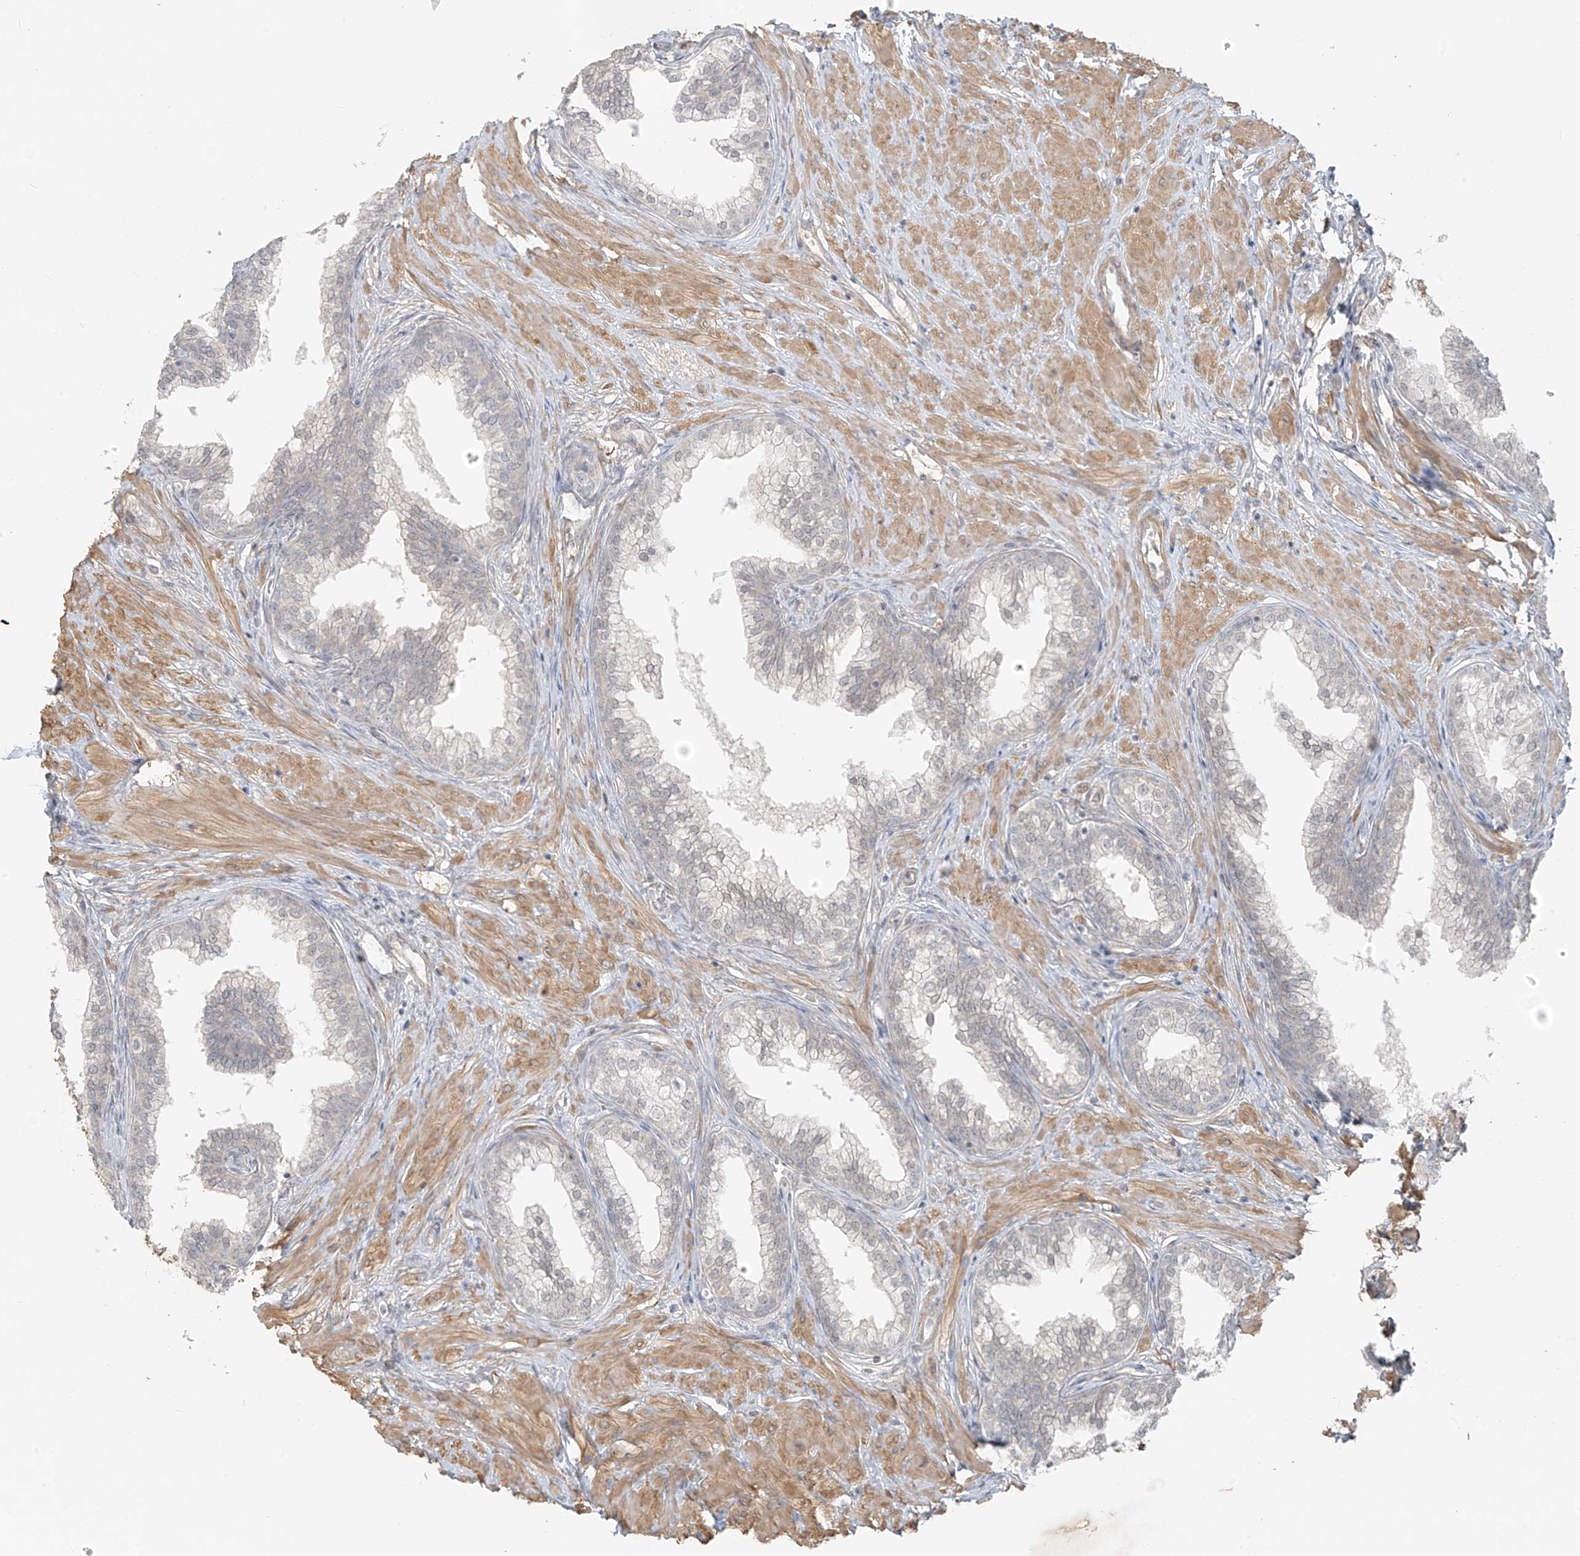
{"staining": {"intensity": "negative", "quantity": "none", "location": "none"}, "tissue": "prostate", "cell_type": "Glandular cells", "image_type": "normal", "snomed": [{"axis": "morphology", "description": "Normal tissue, NOS"}, {"axis": "morphology", "description": "Urothelial carcinoma, Low grade"}, {"axis": "topography", "description": "Urinary bladder"}, {"axis": "topography", "description": "Prostate"}], "caption": "DAB (3,3'-diaminobenzidine) immunohistochemical staining of unremarkable human prostate shows no significant positivity in glandular cells.", "gene": "ABCD1", "patient": {"sex": "male", "age": 60}}